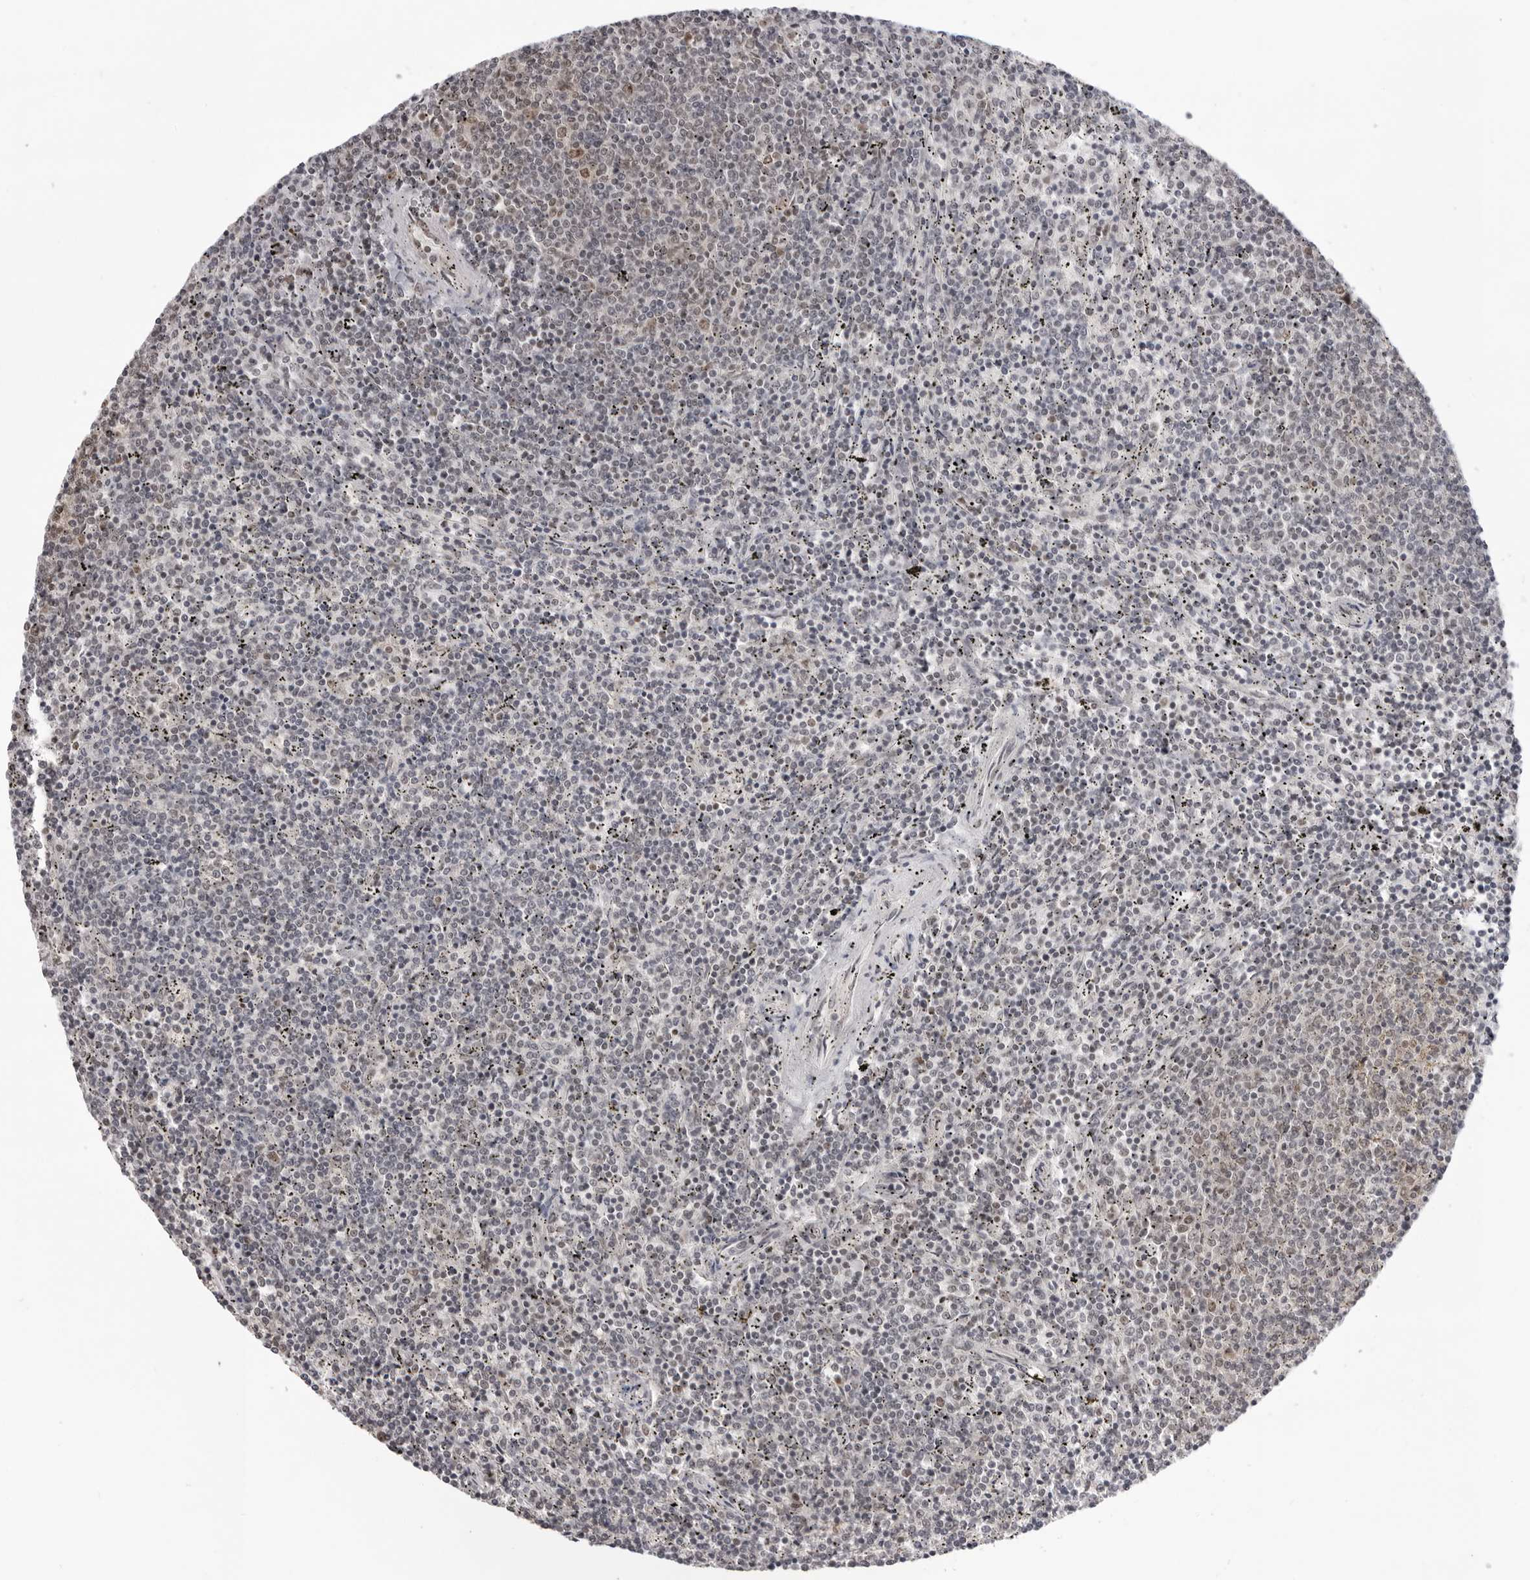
{"staining": {"intensity": "negative", "quantity": "none", "location": "none"}, "tissue": "lymphoma", "cell_type": "Tumor cells", "image_type": "cancer", "snomed": [{"axis": "morphology", "description": "Malignant lymphoma, non-Hodgkin's type, Low grade"}, {"axis": "topography", "description": "Spleen"}], "caption": "Immunohistochemistry (IHC) of human lymphoma reveals no staining in tumor cells. (Stains: DAB (3,3'-diaminobenzidine) IHC with hematoxylin counter stain, Microscopy: brightfield microscopy at high magnification).", "gene": "EXOSC10", "patient": {"sex": "female", "age": 50}}